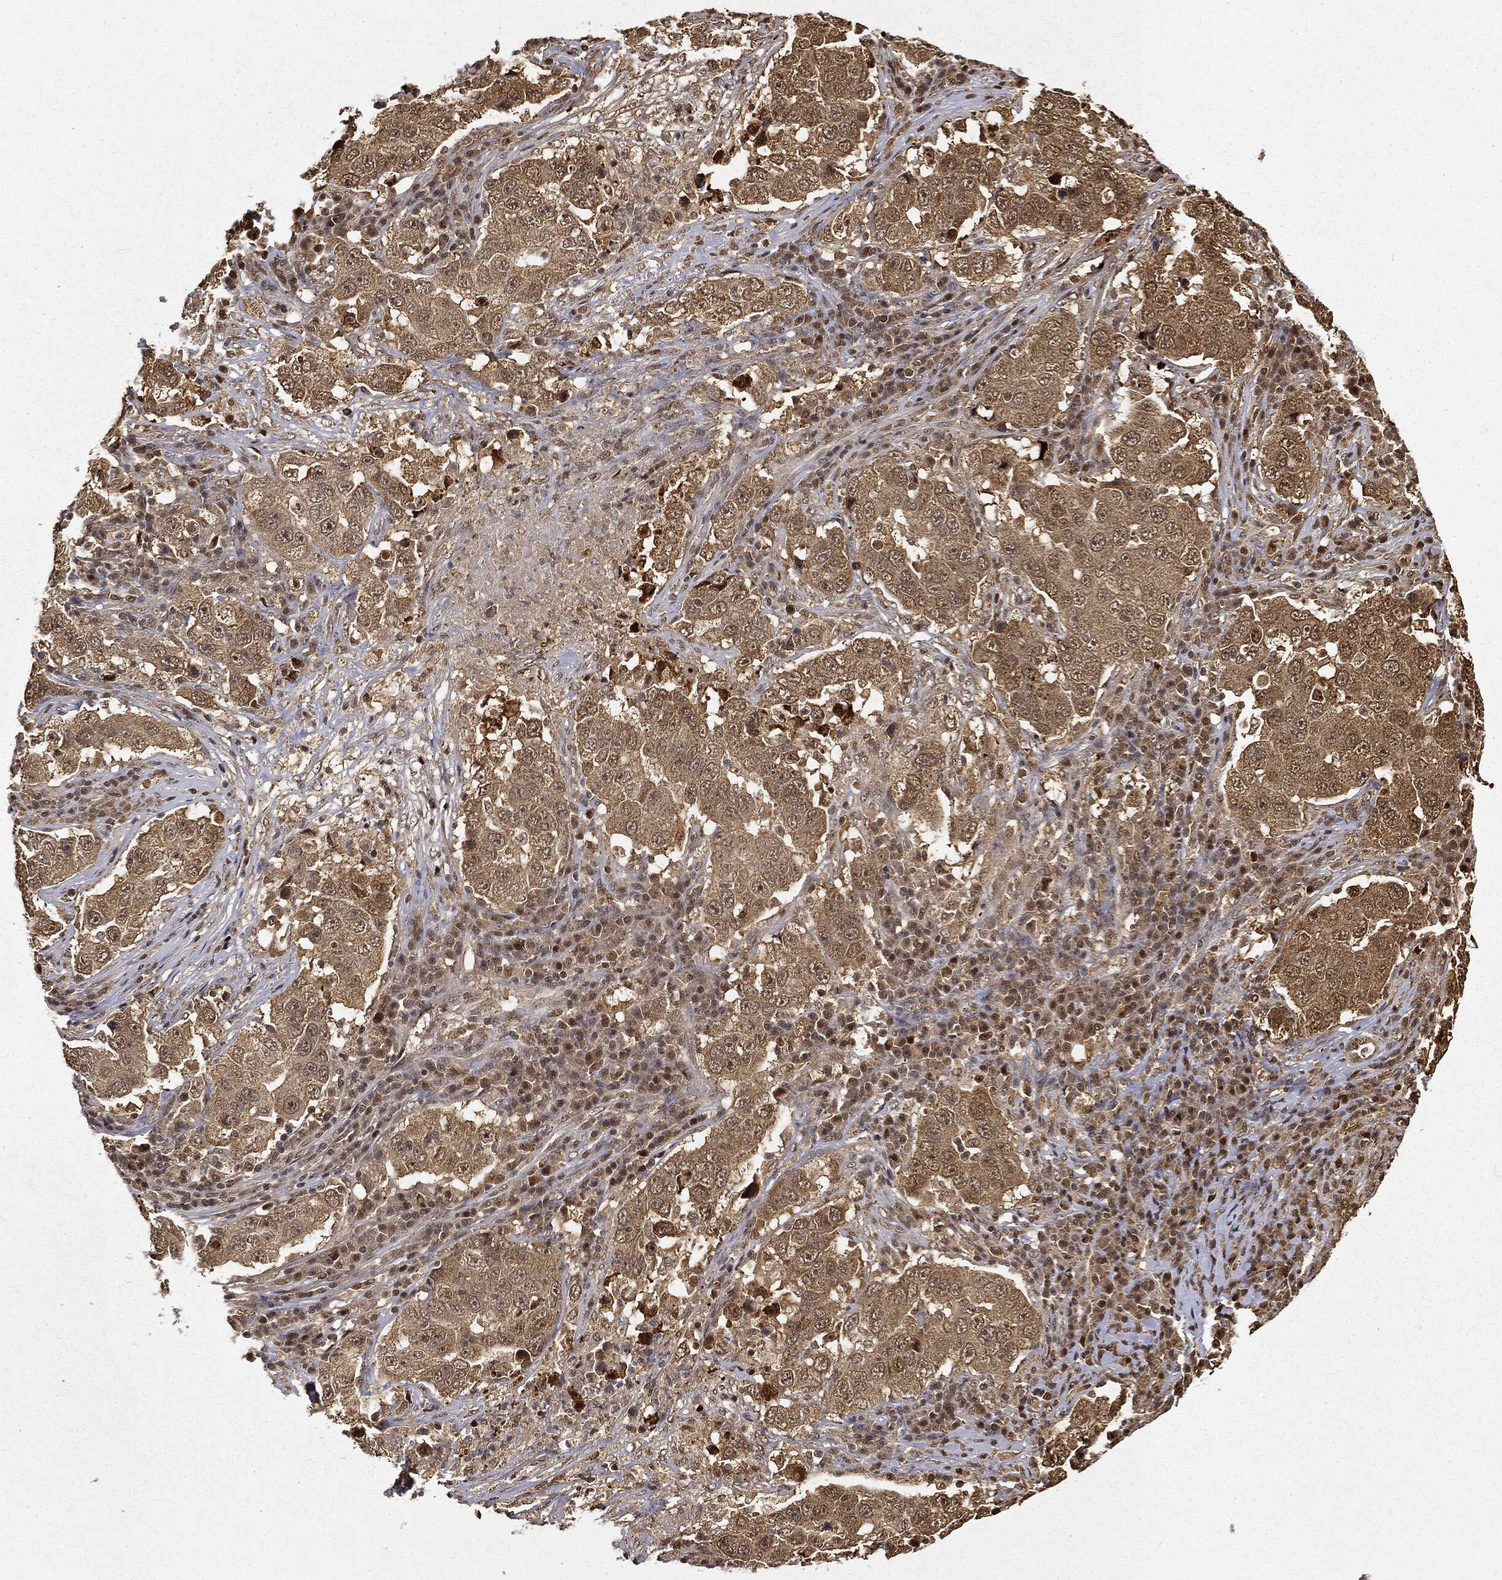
{"staining": {"intensity": "moderate", "quantity": ">75%", "location": "cytoplasmic/membranous"}, "tissue": "lung cancer", "cell_type": "Tumor cells", "image_type": "cancer", "snomed": [{"axis": "morphology", "description": "Adenocarcinoma, NOS"}, {"axis": "topography", "description": "Lung"}], "caption": "Lung cancer (adenocarcinoma) was stained to show a protein in brown. There is medium levels of moderate cytoplasmic/membranous staining in about >75% of tumor cells. (DAB (3,3'-diaminobenzidine) IHC with brightfield microscopy, high magnification).", "gene": "ZNHIT6", "patient": {"sex": "male", "age": 73}}